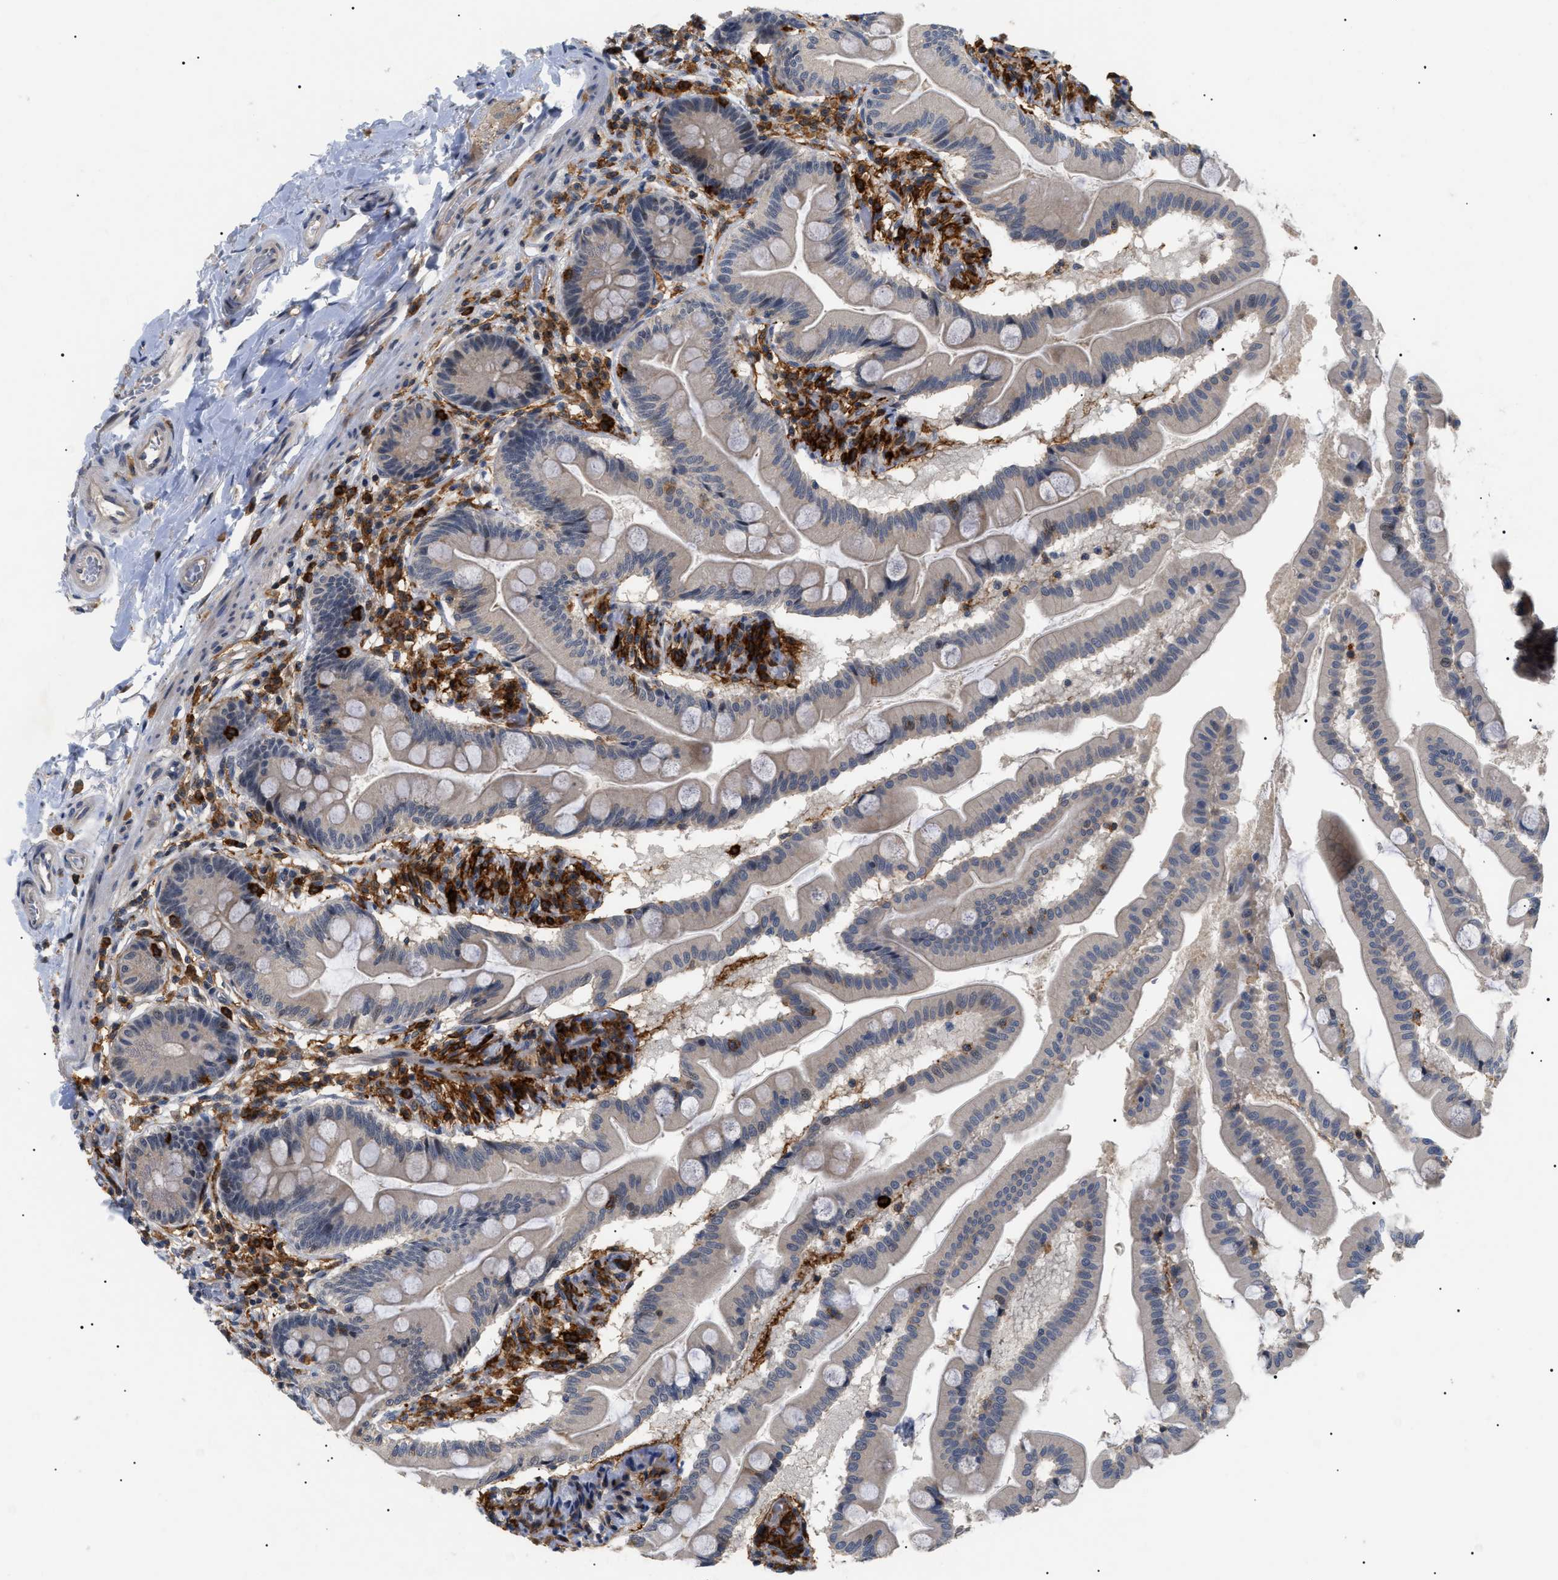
{"staining": {"intensity": "moderate", "quantity": ">75%", "location": "cytoplasmic/membranous"}, "tissue": "small intestine", "cell_type": "Glandular cells", "image_type": "normal", "snomed": [{"axis": "morphology", "description": "Normal tissue, NOS"}, {"axis": "topography", "description": "Small intestine"}], "caption": "Brown immunohistochemical staining in benign human small intestine demonstrates moderate cytoplasmic/membranous positivity in approximately >75% of glandular cells.", "gene": "CD300A", "patient": {"sex": "female", "age": 56}}